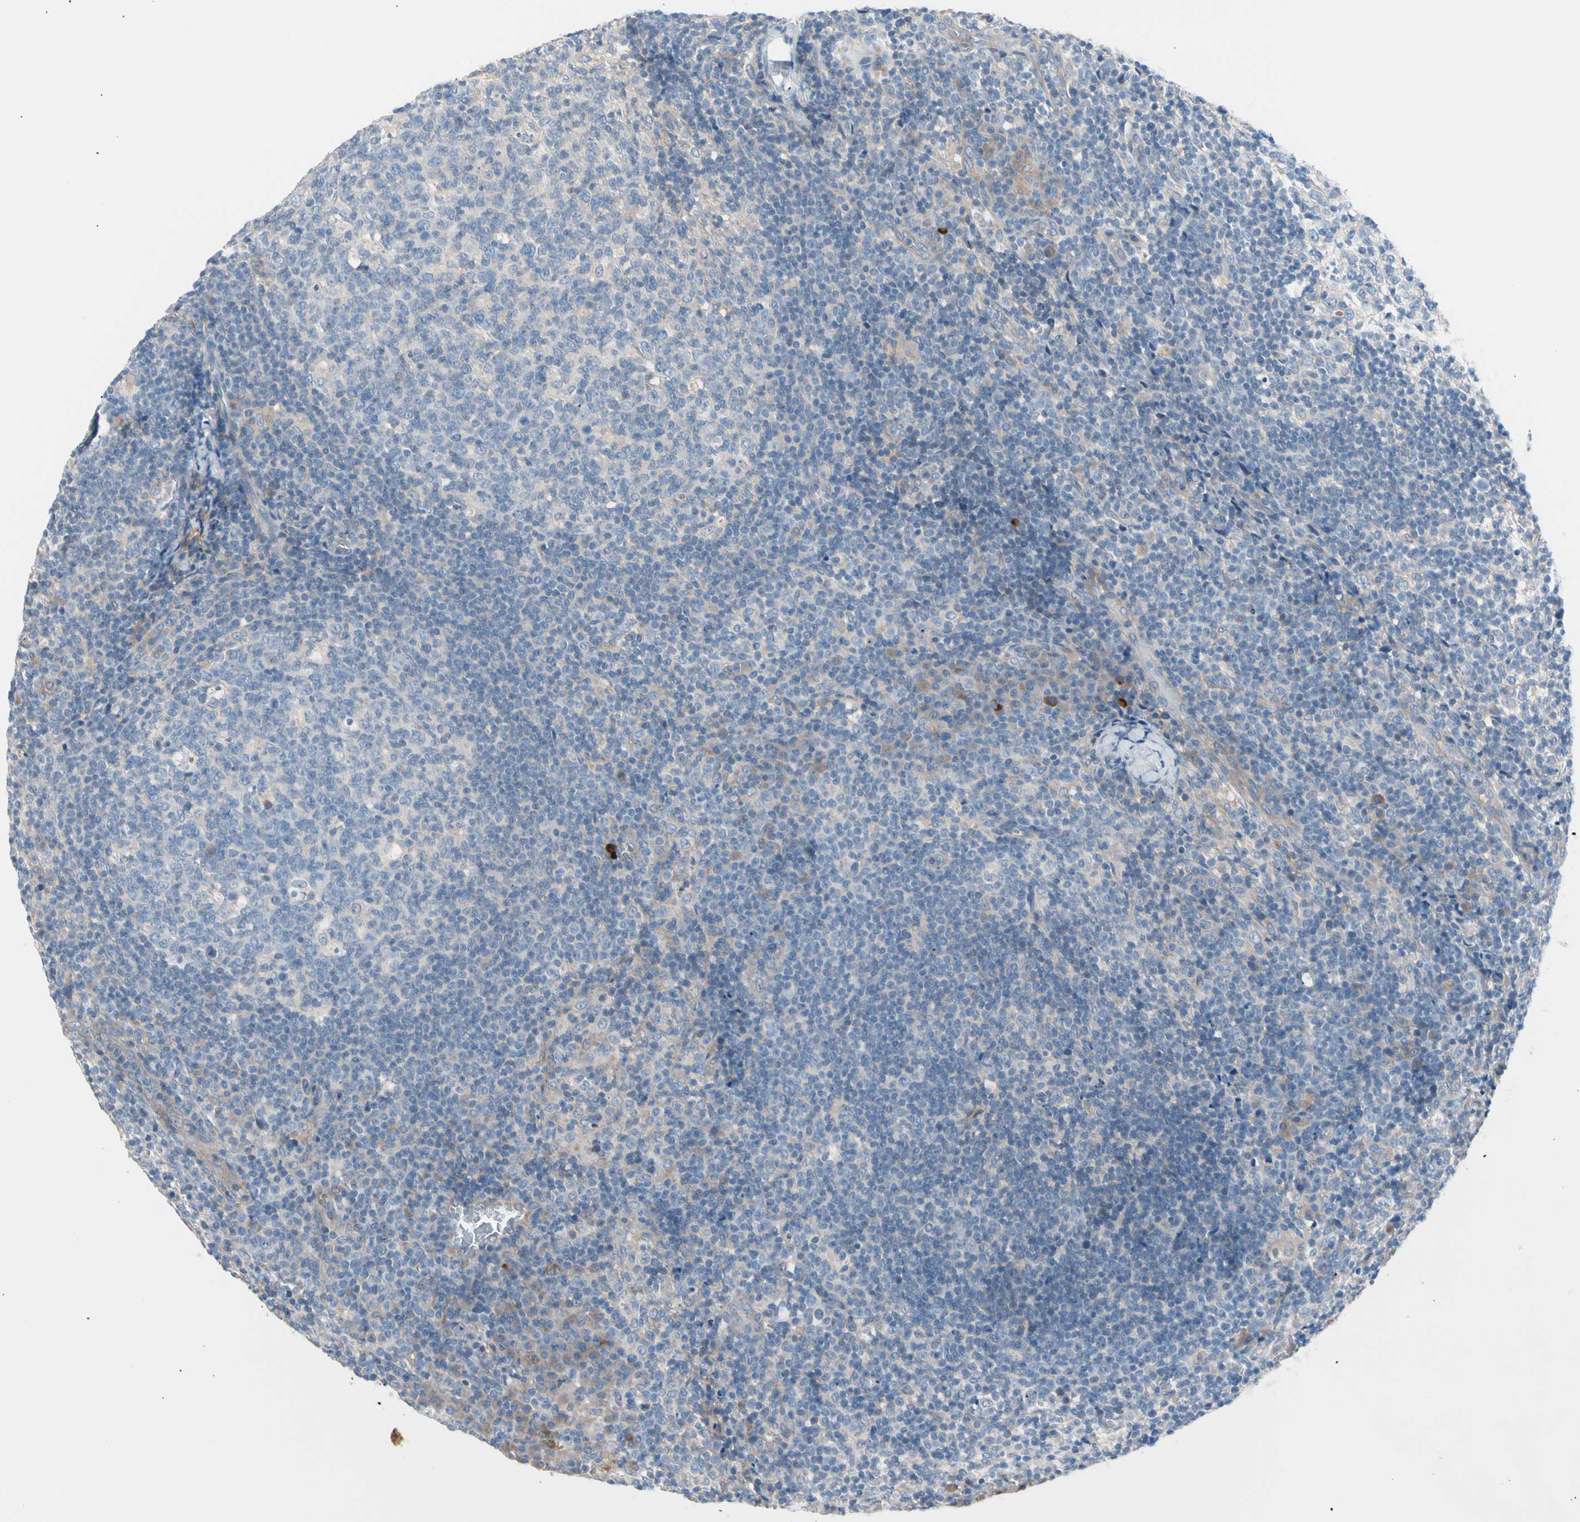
{"staining": {"intensity": "weak", "quantity": "<25%", "location": "cytoplasmic/membranous"}, "tissue": "lymph node", "cell_type": "Germinal center cells", "image_type": "normal", "snomed": [{"axis": "morphology", "description": "Normal tissue, NOS"}, {"axis": "morphology", "description": "Inflammation, NOS"}, {"axis": "topography", "description": "Lymph node"}], "caption": "A high-resolution photomicrograph shows immunohistochemistry staining of benign lymph node, which exhibits no significant staining in germinal center cells.", "gene": "CASQ1", "patient": {"sex": "male", "age": 55}}